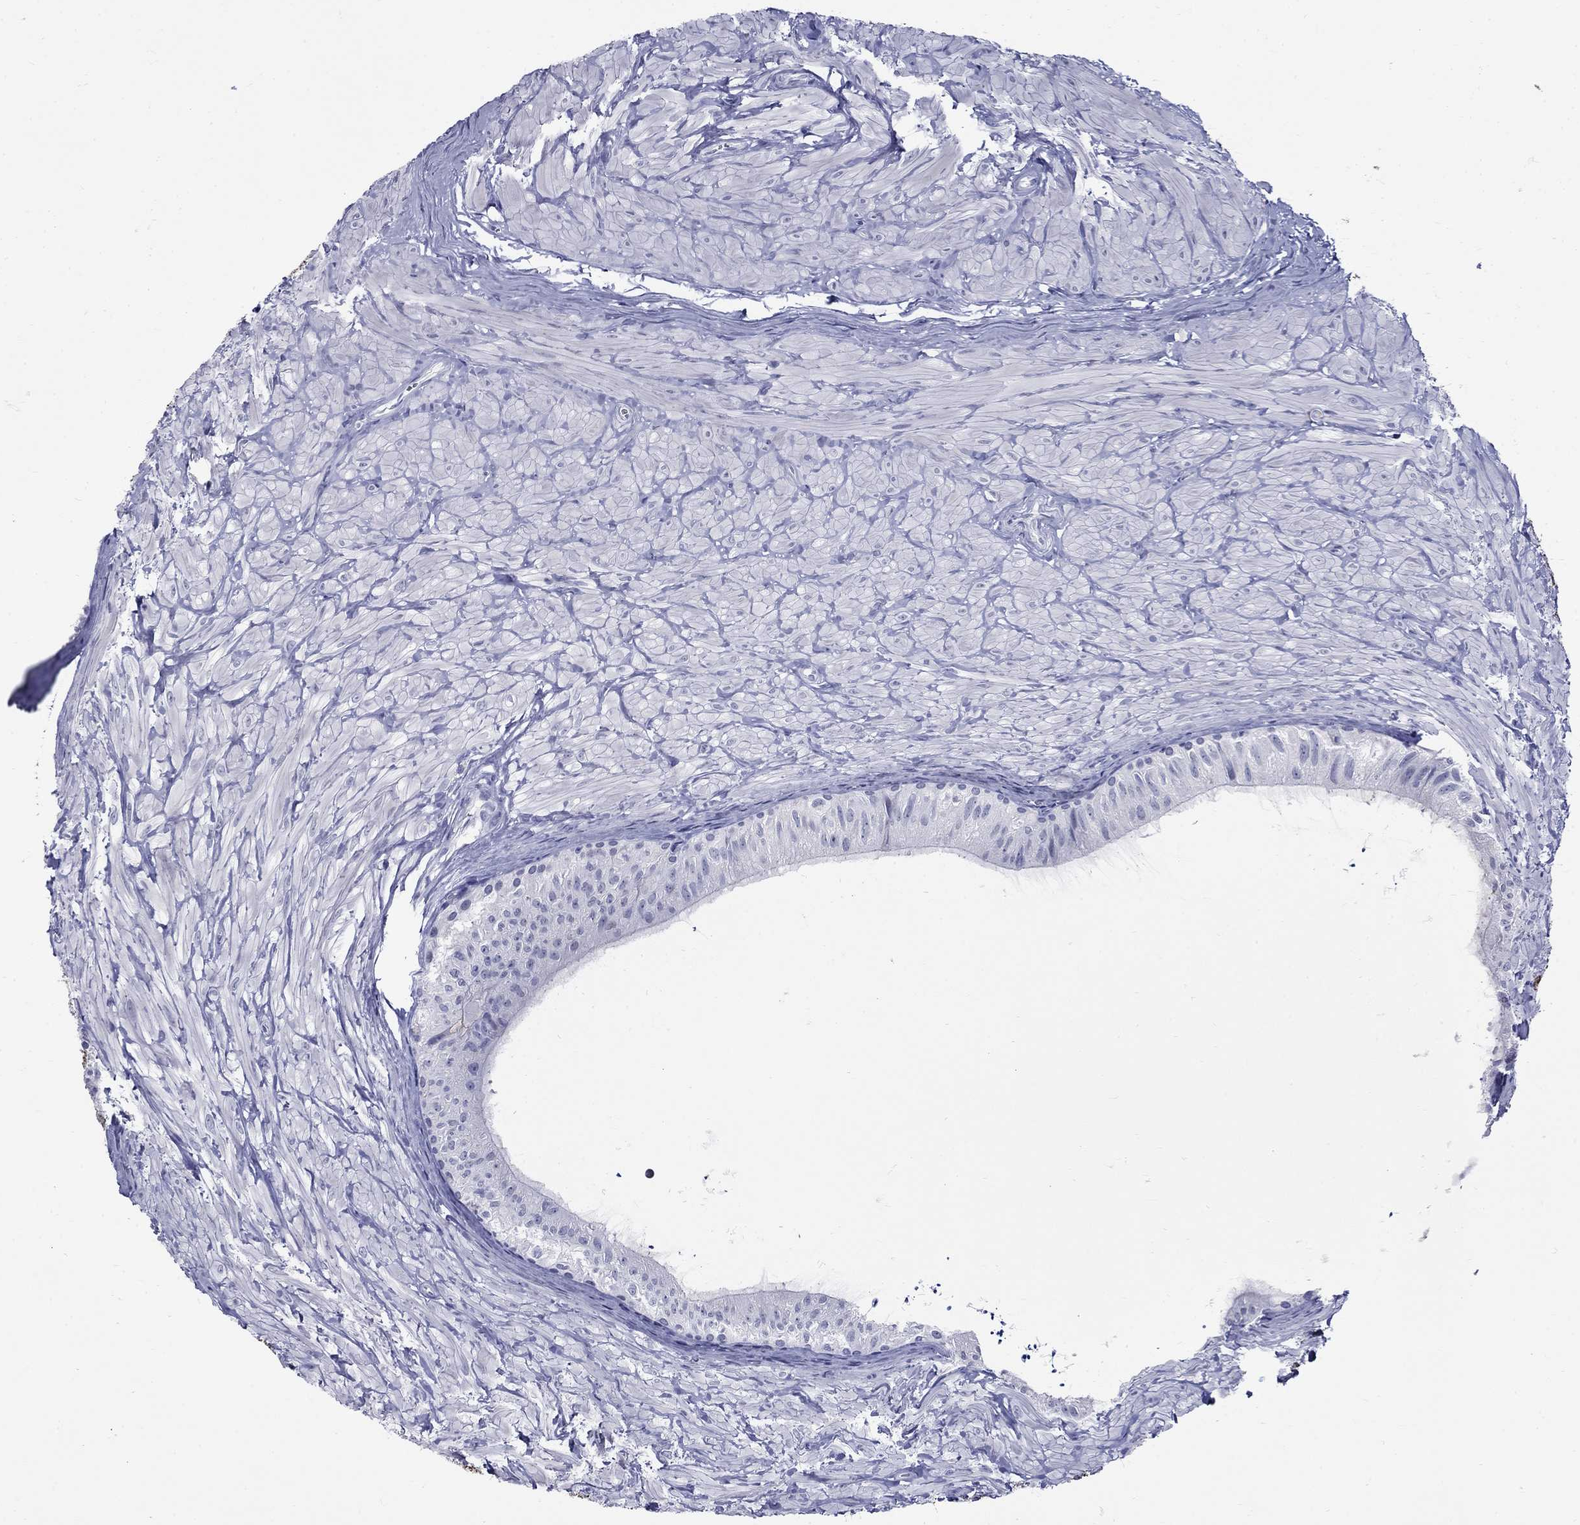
{"staining": {"intensity": "negative", "quantity": "none", "location": "none"}, "tissue": "epididymis", "cell_type": "Glandular cells", "image_type": "normal", "snomed": [{"axis": "morphology", "description": "Normal tissue, NOS"}, {"axis": "topography", "description": "Epididymis"}], "caption": "This is an immunohistochemistry (IHC) histopathology image of unremarkable epididymis. There is no positivity in glandular cells.", "gene": "C4orf19", "patient": {"sex": "male", "age": 32}}